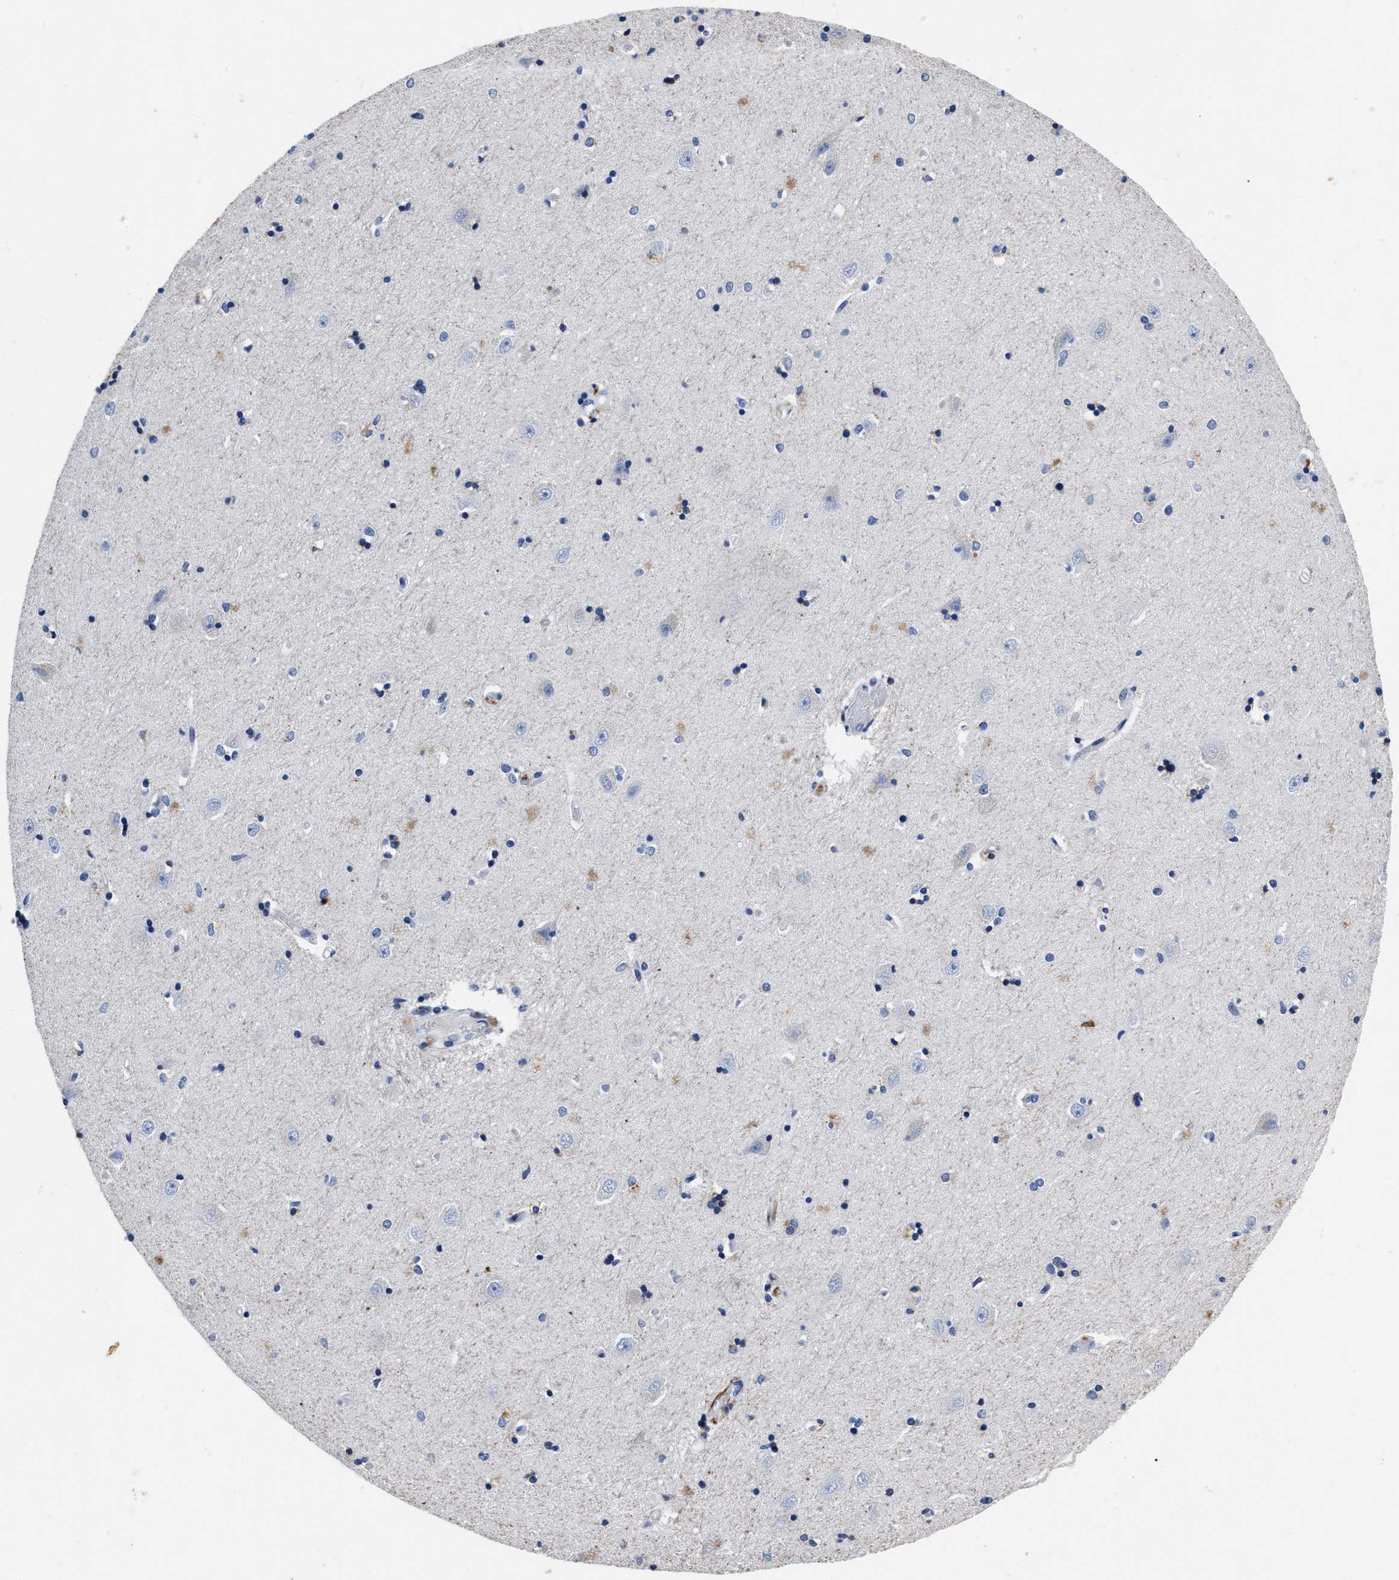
{"staining": {"intensity": "negative", "quantity": "none", "location": "none"}, "tissue": "hippocampus", "cell_type": "Glial cells", "image_type": "normal", "snomed": [{"axis": "morphology", "description": "Normal tissue, NOS"}, {"axis": "topography", "description": "Hippocampus"}], "caption": "Immunohistochemical staining of benign human hippocampus demonstrates no significant positivity in glial cells. (DAB (3,3'-diaminobenzidine) IHC, high magnification).", "gene": "OR10G3", "patient": {"sex": "male", "age": 45}}